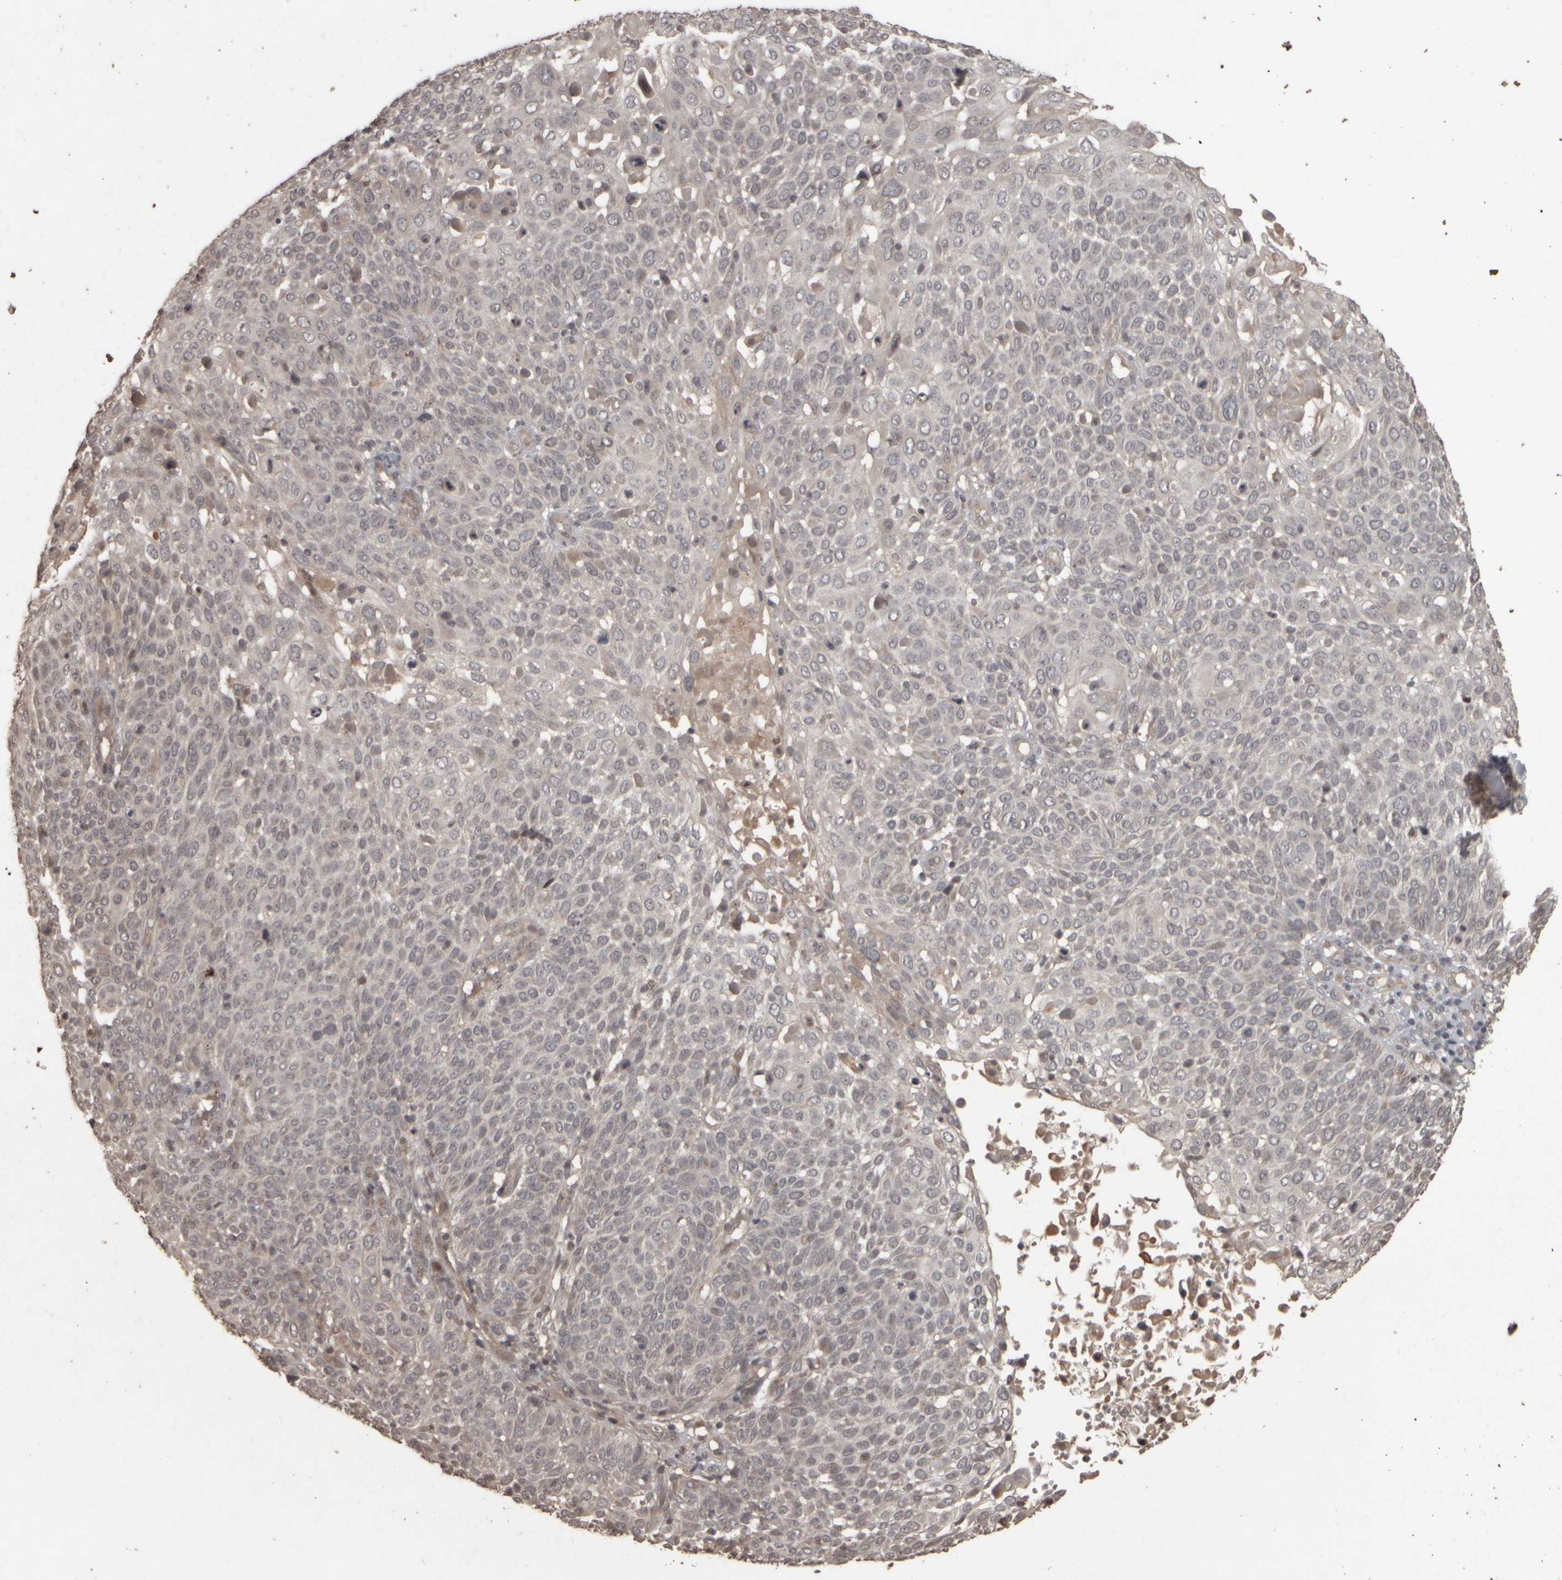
{"staining": {"intensity": "negative", "quantity": "none", "location": "none"}, "tissue": "cervical cancer", "cell_type": "Tumor cells", "image_type": "cancer", "snomed": [{"axis": "morphology", "description": "Squamous cell carcinoma, NOS"}, {"axis": "topography", "description": "Cervix"}], "caption": "Immunohistochemistry image of neoplastic tissue: human cervical cancer stained with DAB demonstrates no significant protein expression in tumor cells.", "gene": "ACO1", "patient": {"sex": "female", "age": 74}}